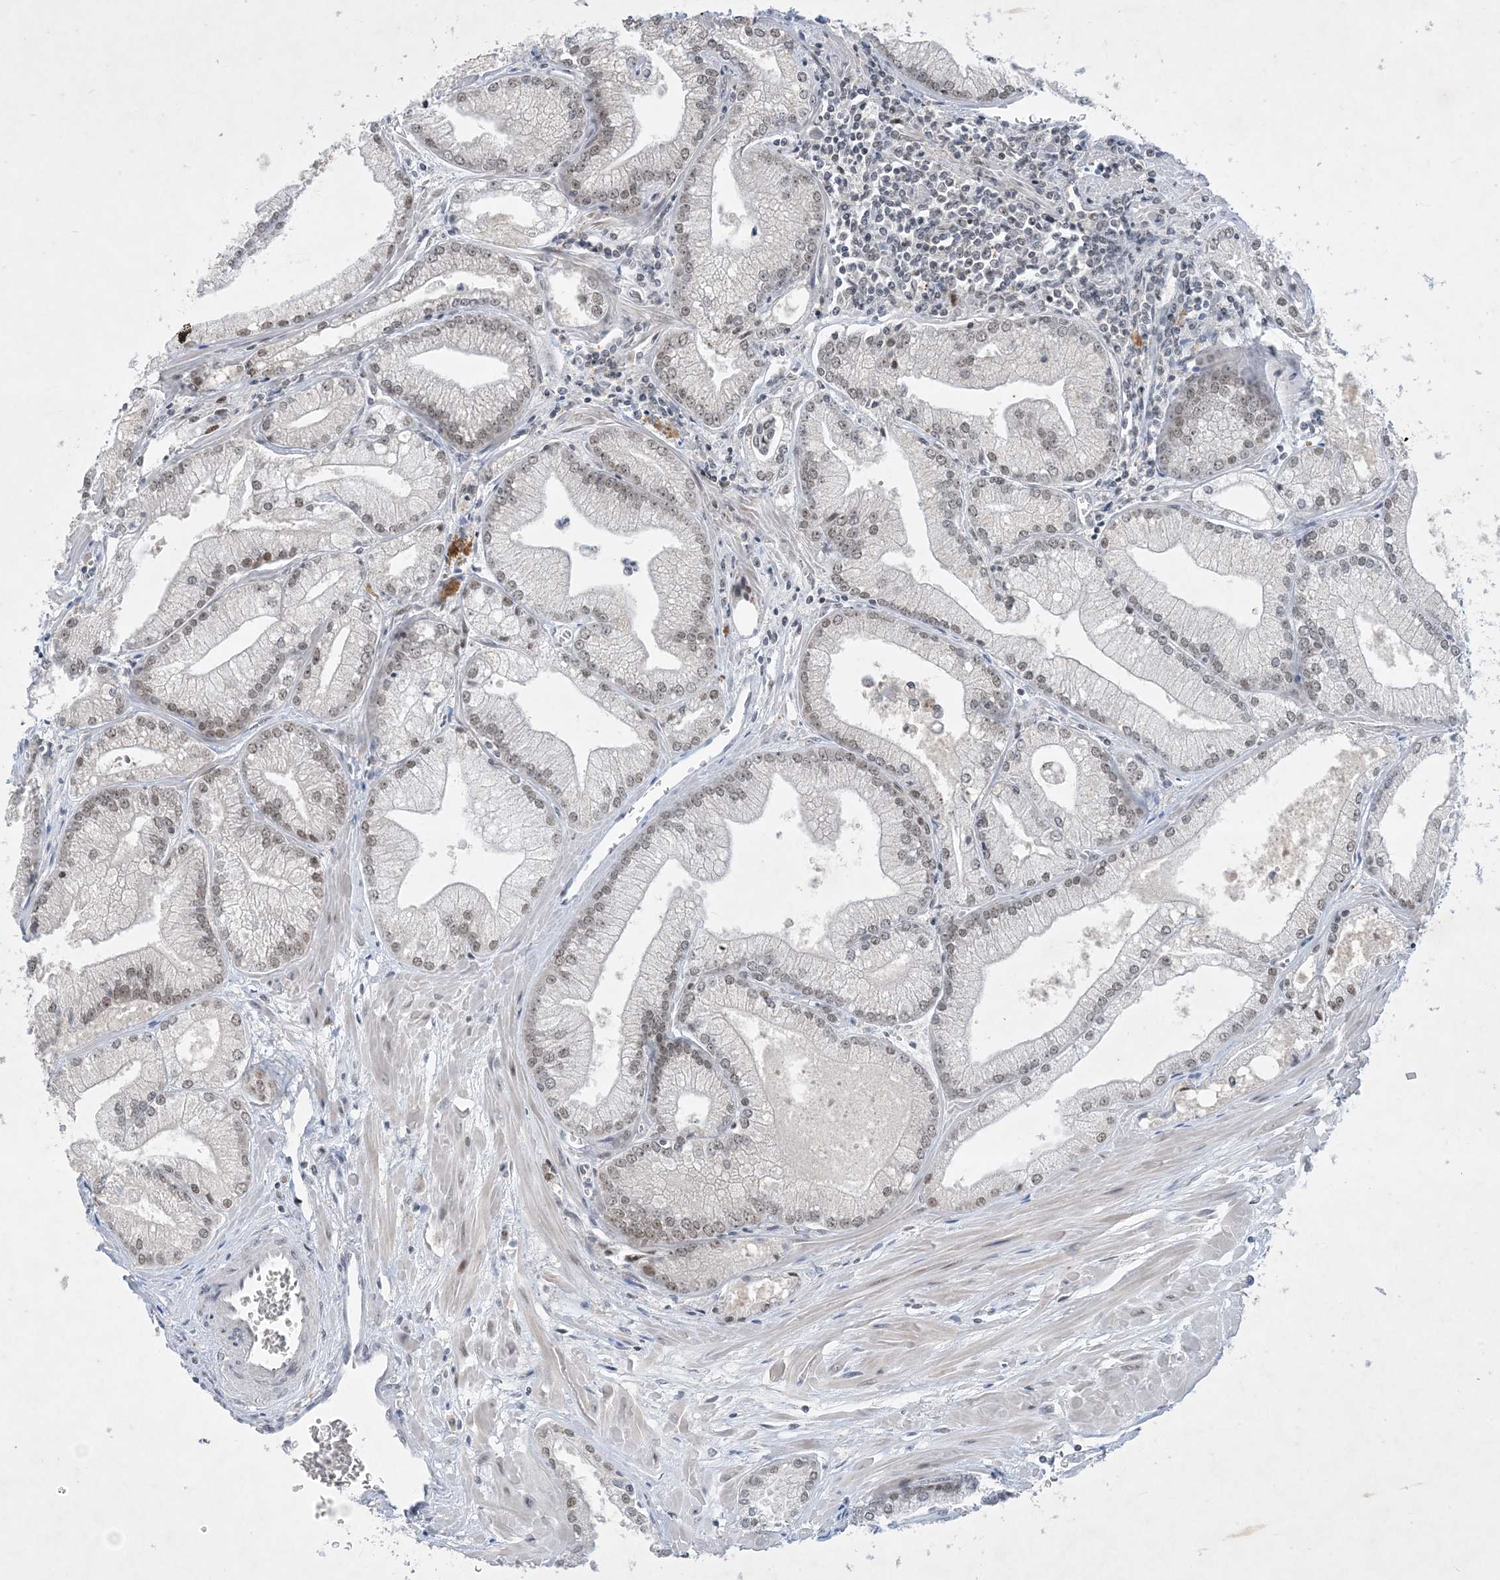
{"staining": {"intensity": "weak", "quantity": "25%-75%", "location": "nuclear"}, "tissue": "prostate cancer", "cell_type": "Tumor cells", "image_type": "cancer", "snomed": [{"axis": "morphology", "description": "Adenocarcinoma, Low grade"}, {"axis": "topography", "description": "Prostate"}], "caption": "There is low levels of weak nuclear expression in tumor cells of prostate cancer (adenocarcinoma (low-grade)), as demonstrated by immunohistochemical staining (brown color).", "gene": "ZNF674", "patient": {"sex": "male", "age": 67}}